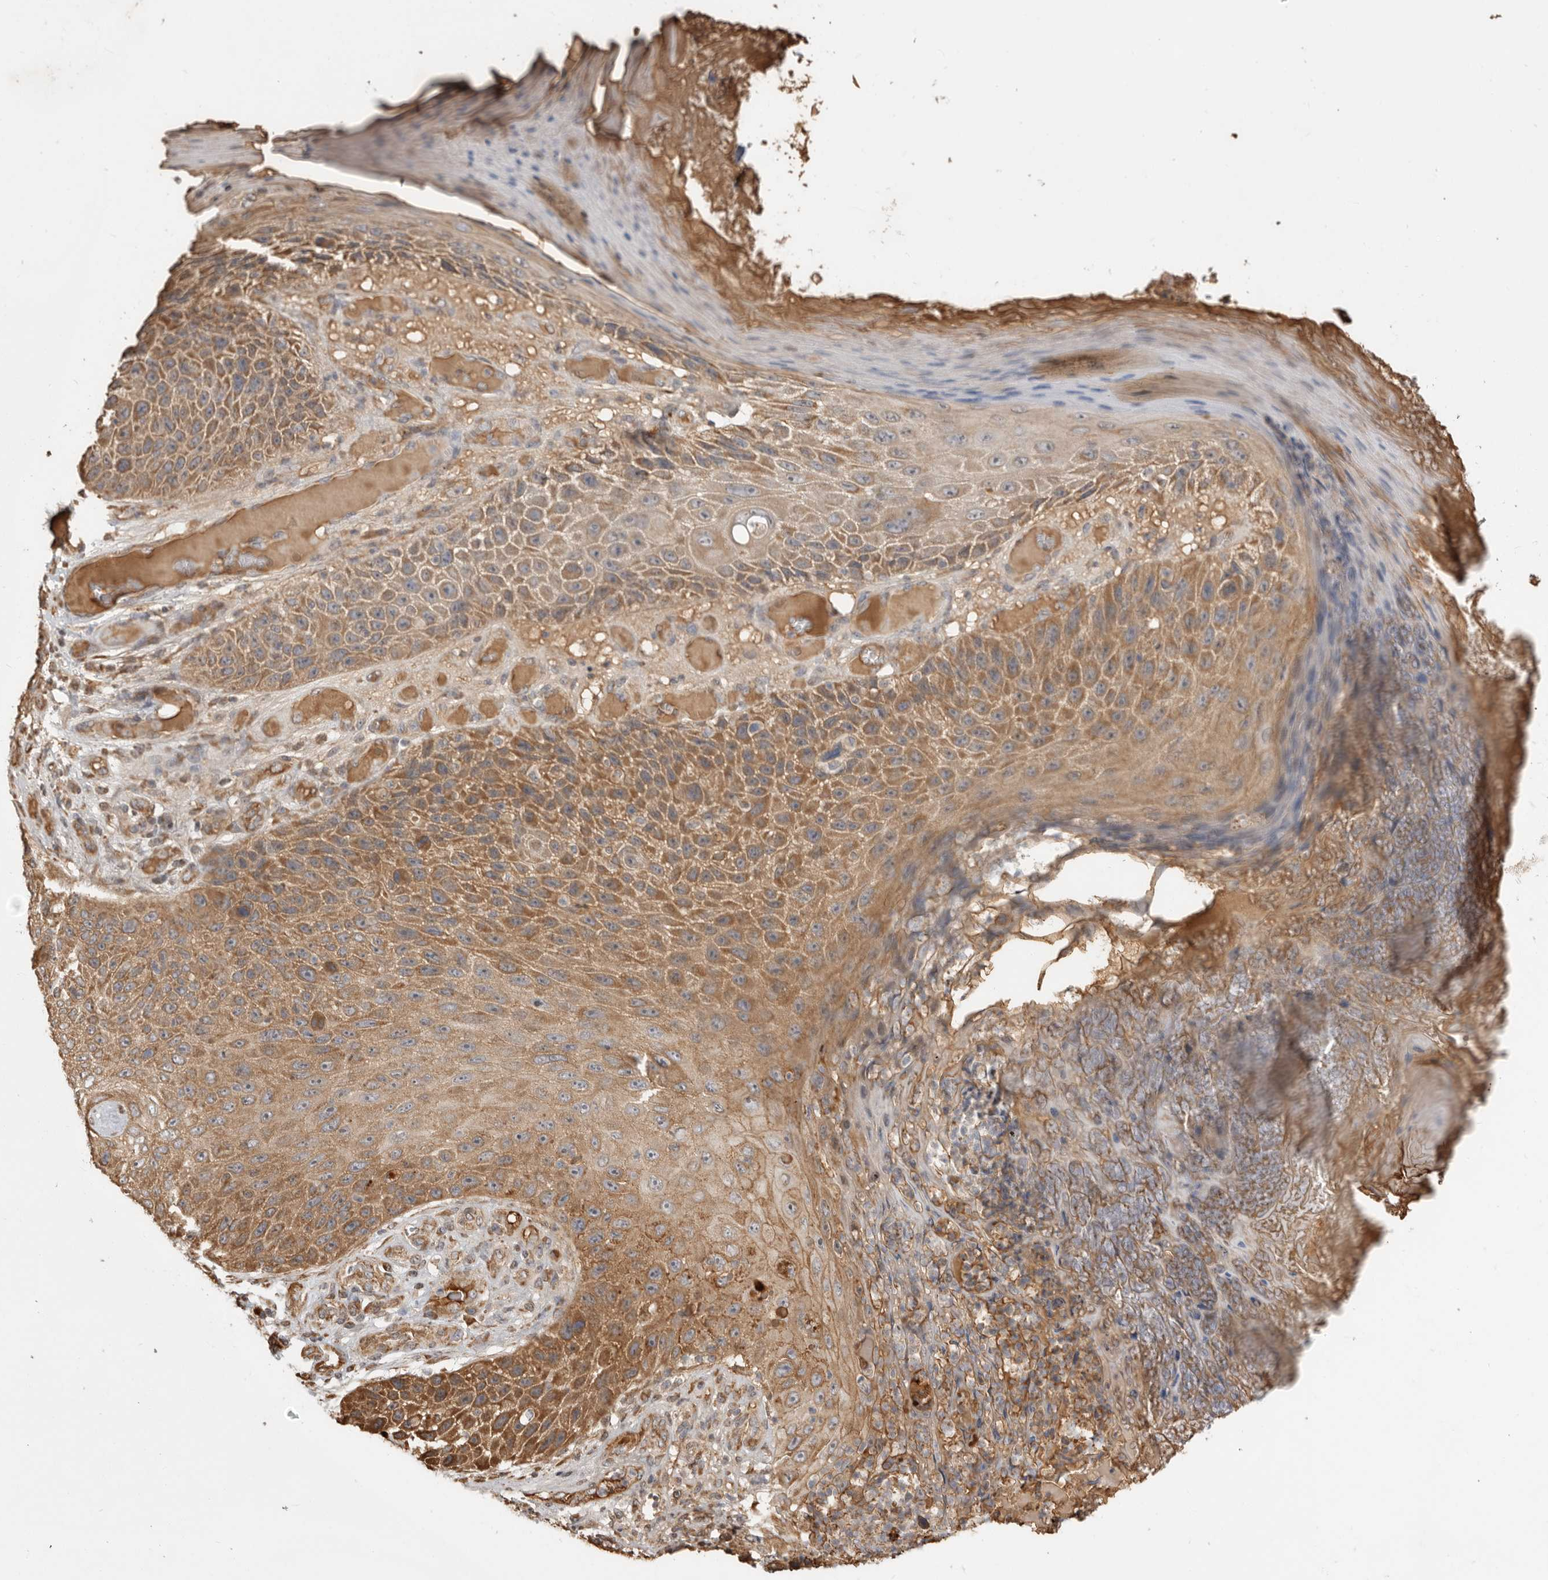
{"staining": {"intensity": "moderate", "quantity": ">75%", "location": "cytoplasmic/membranous"}, "tissue": "skin cancer", "cell_type": "Tumor cells", "image_type": "cancer", "snomed": [{"axis": "morphology", "description": "Squamous cell carcinoma, NOS"}, {"axis": "topography", "description": "Skin"}], "caption": "Immunohistochemistry (DAB) staining of skin squamous cell carcinoma exhibits moderate cytoplasmic/membranous protein staining in approximately >75% of tumor cells.", "gene": "DPH7", "patient": {"sex": "female", "age": 88}}